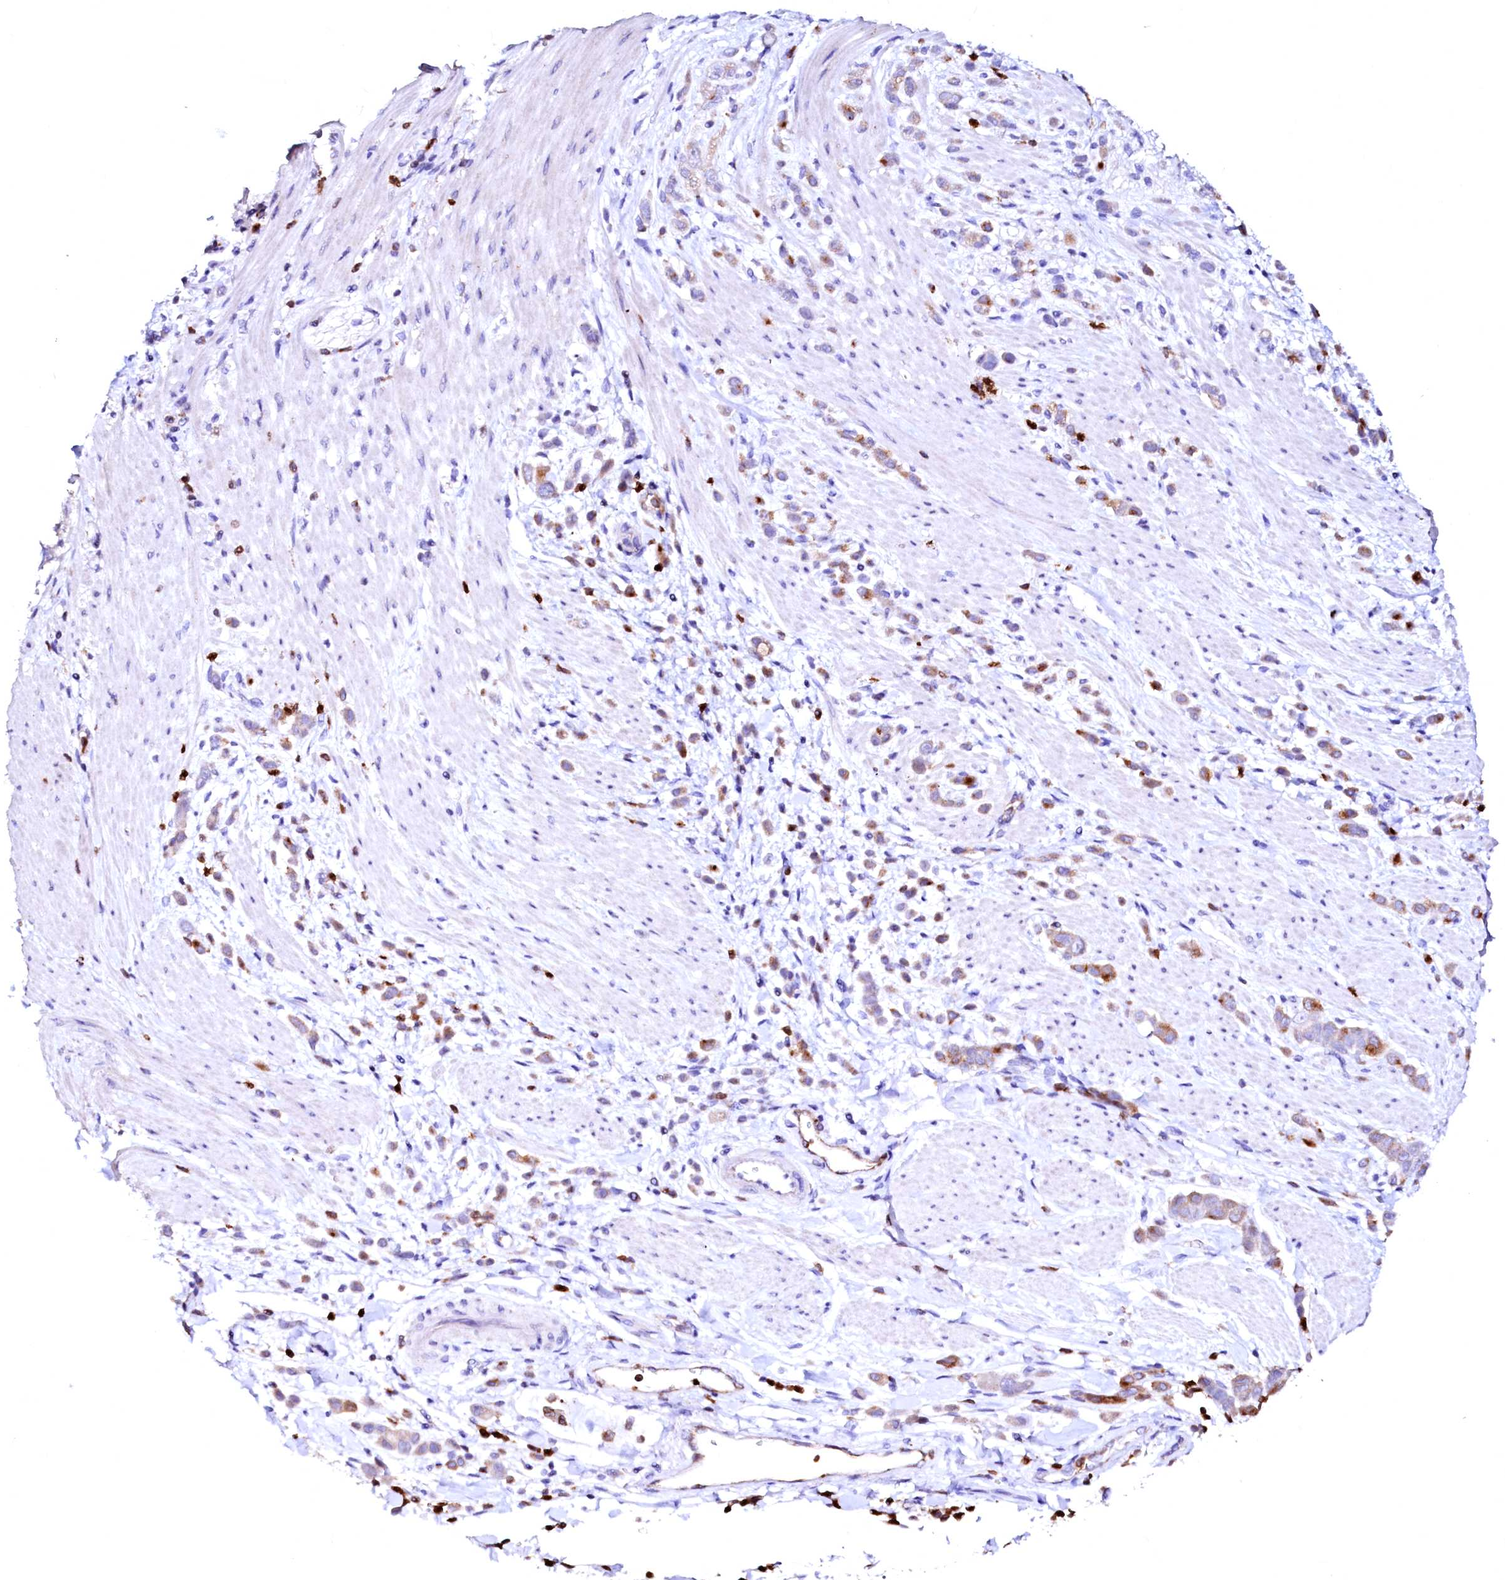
{"staining": {"intensity": "moderate", "quantity": ">75%", "location": "cytoplasmic/membranous"}, "tissue": "pancreatic cancer", "cell_type": "Tumor cells", "image_type": "cancer", "snomed": [{"axis": "morphology", "description": "Normal tissue, NOS"}, {"axis": "morphology", "description": "Adenocarcinoma, NOS"}, {"axis": "topography", "description": "Pancreas"}], "caption": "A histopathology image of pancreatic cancer (adenocarcinoma) stained for a protein exhibits moderate cytoplasmic/membranous brown staining in tumor cells. The protein of interest is shown in brown color, while the nuclei are stained blue.", "gene": "RAB27A", "patient": {"sex": "female", "age": 64}}